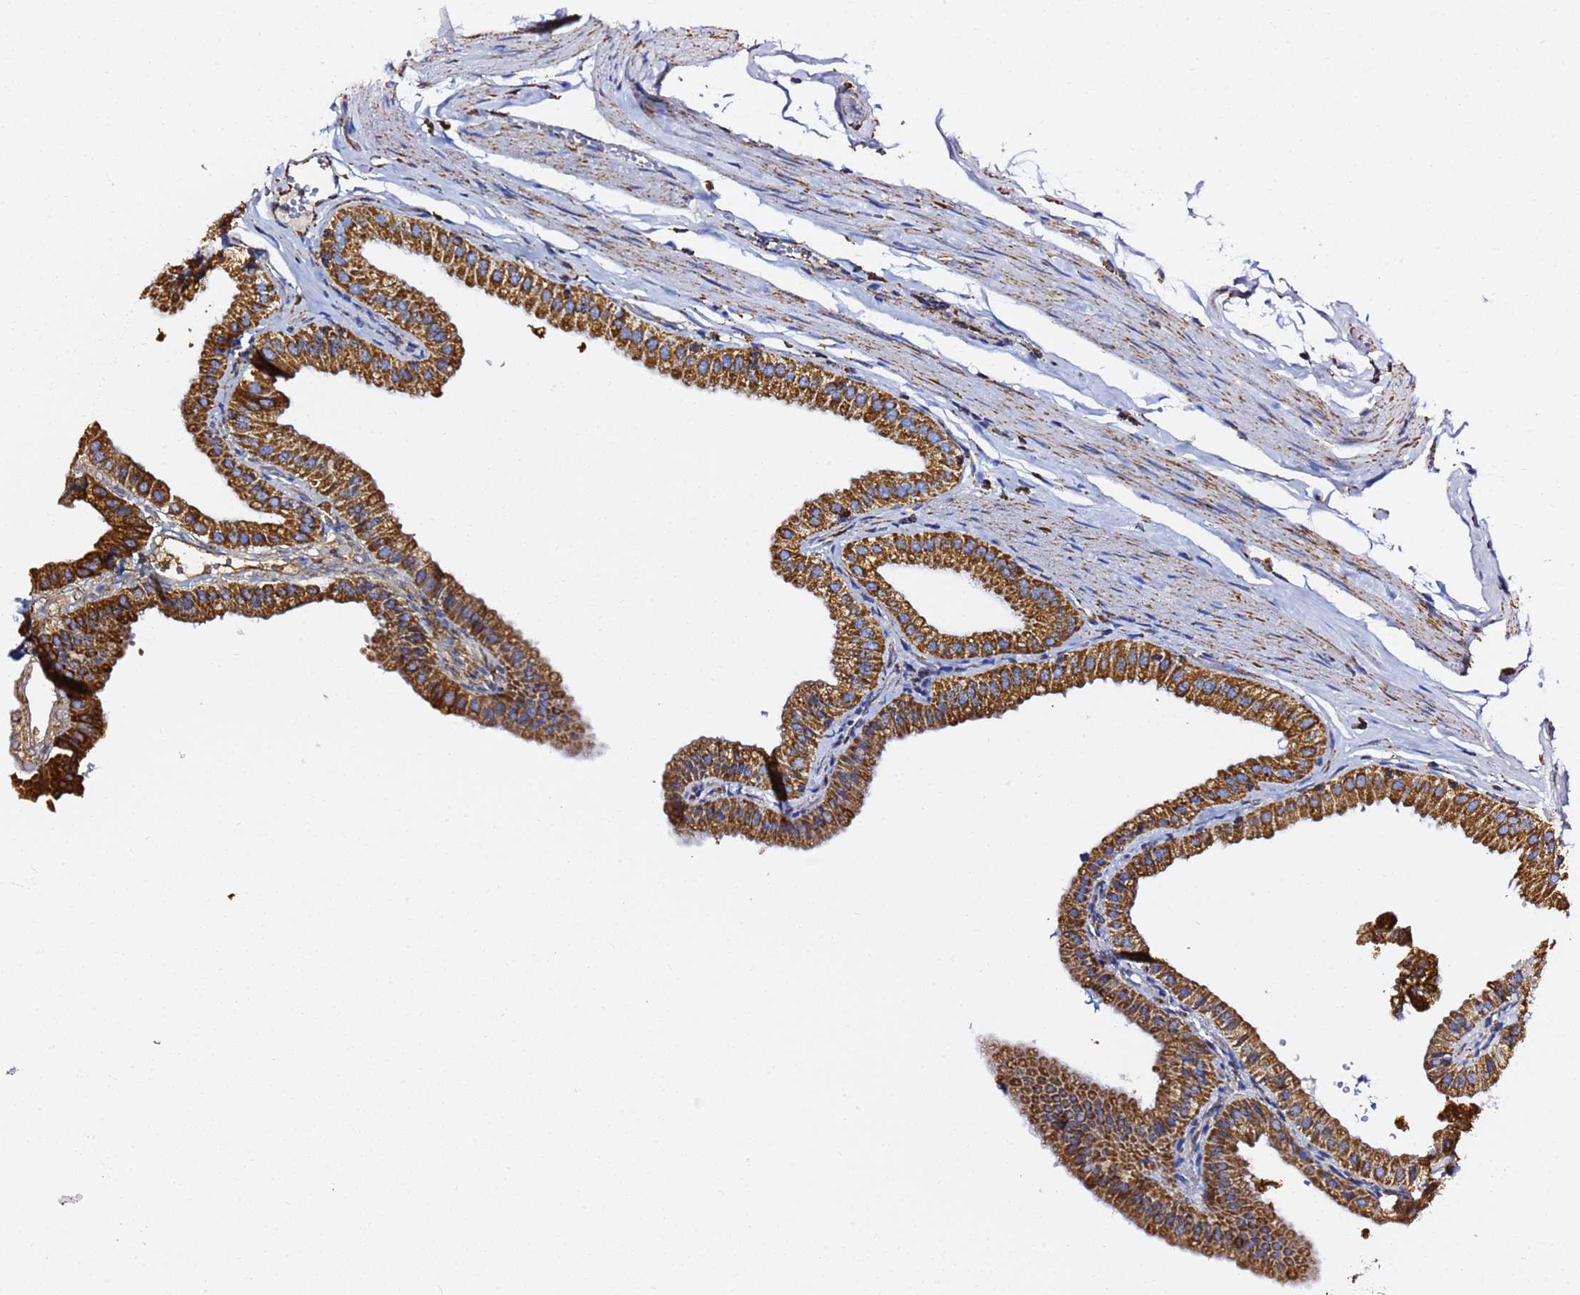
{"staining": {"intensity": "strong", "quantity": ">75%", "location": "cytoplasmic/membranous"}, "tissue": "gallbladder", "cell_type": "Glandular cells", "image_type": "normal", "snomed": [{"axis": "morphology", "description": "Normal tissue, NOS"}, {"axis": "topography", "description": "Gallbladder"}], "caption": "Immunohistochemical staining of normal gallbladder demonstrates strong cytoplasmic/membranous protein staining in approximately >75% of glandular cells. (Stains: DAB (3,3'-diaminobenzidine) in brown, nuclei in blue, Microscopy: brightfield microscopy at high magnification).", "gene": "PHB2", "patient": {"sex": "female", "age": 61}}